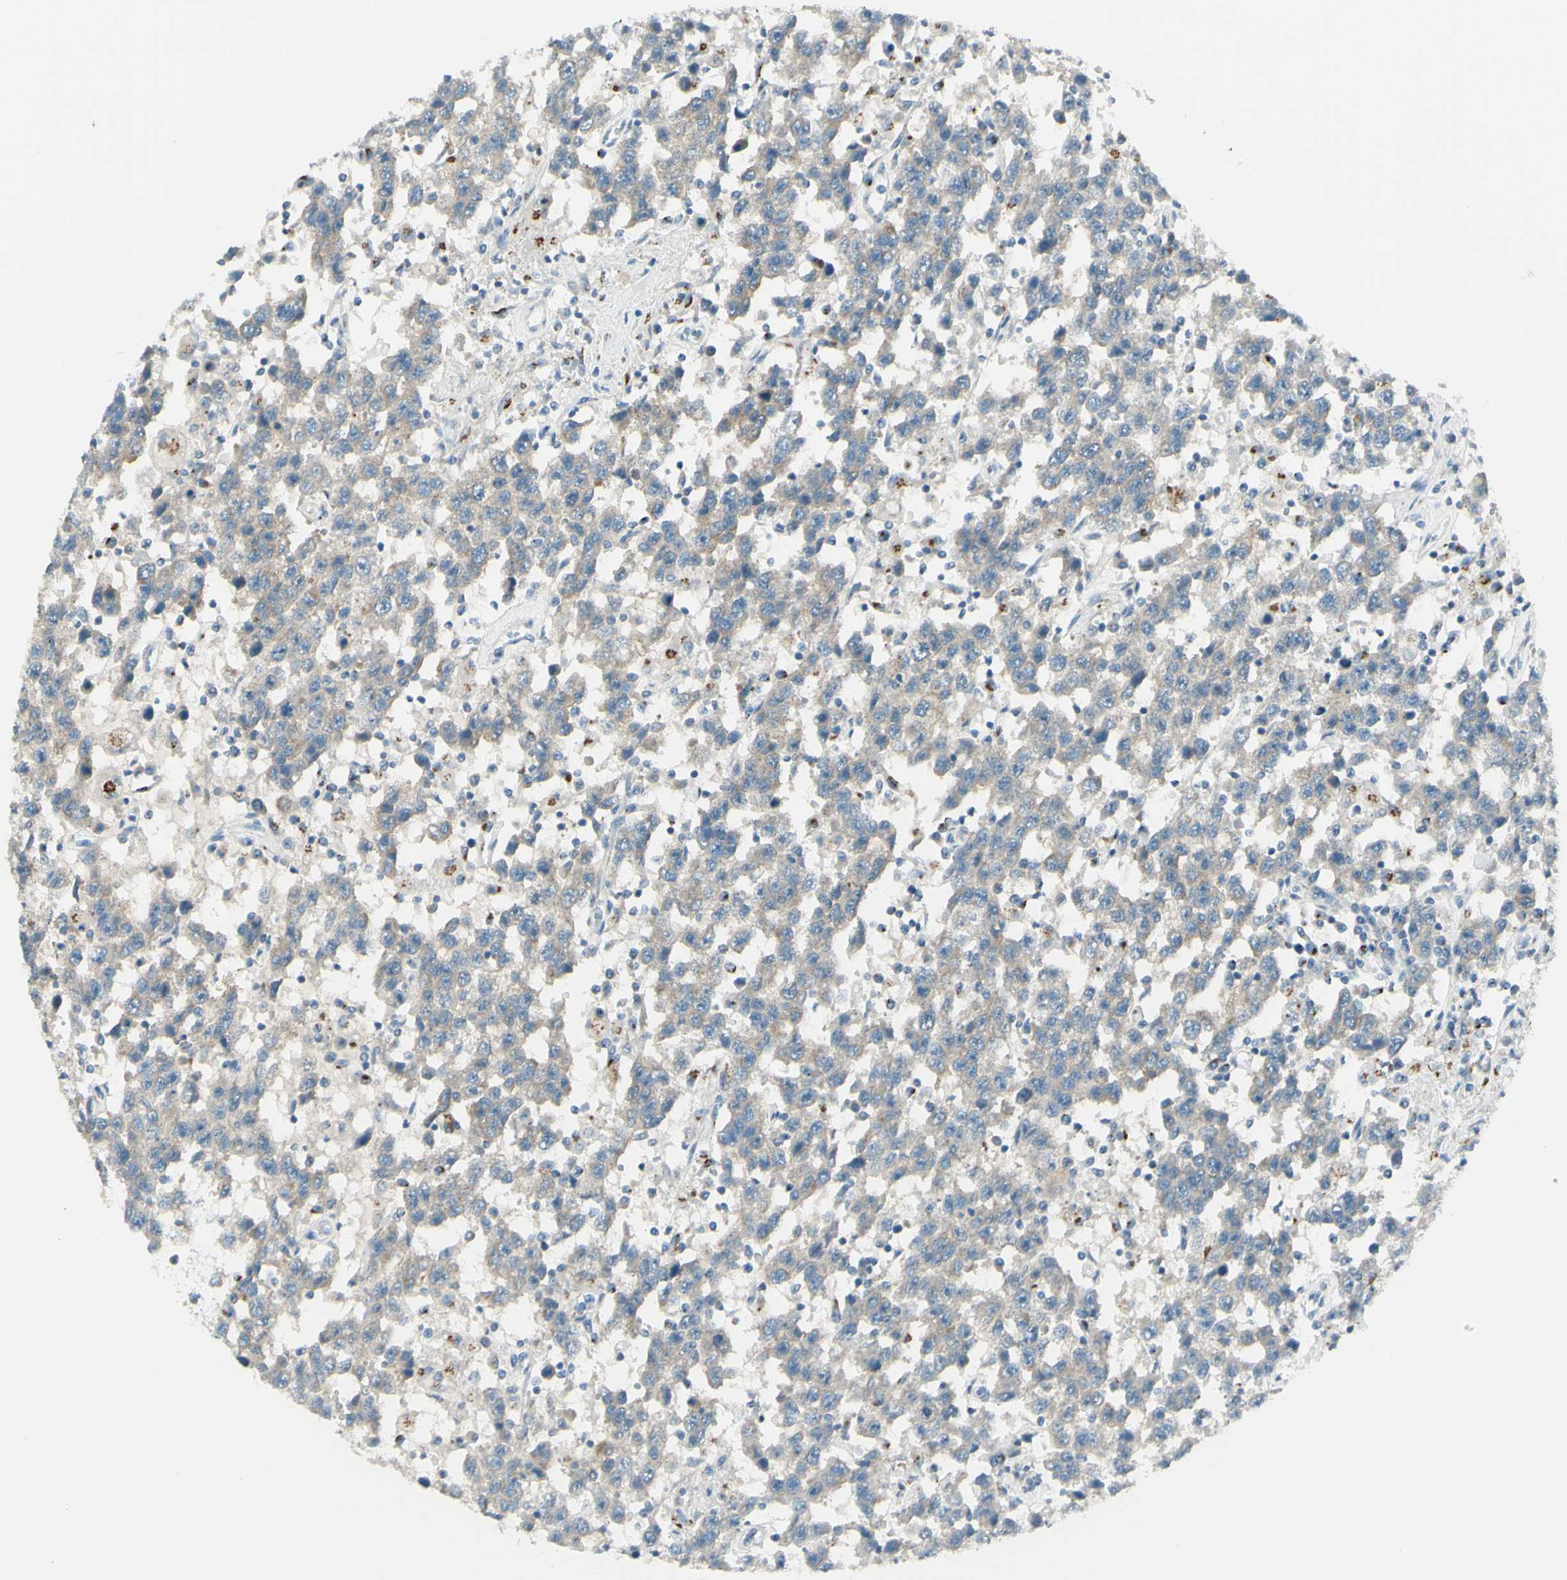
{"staining": {"intensity": "weak", "quantity": "<25%", "location": "cytoplasmic/membranous"}, "tissue": "testis cancer", "cell_type": "Tumor cells", "image_type": "cancer", "snomed": [{"axis": "morphology", "description": "Seminoma, NOS"}, {"axis": "topography", "description": "Testis"}], "caption": "Human testis cancer (seminoma) stained for a protein using IHC displays no staining in tumor cells.", "gene": "B4GALT1", "patient": {"sex": "male", "age": 41}}